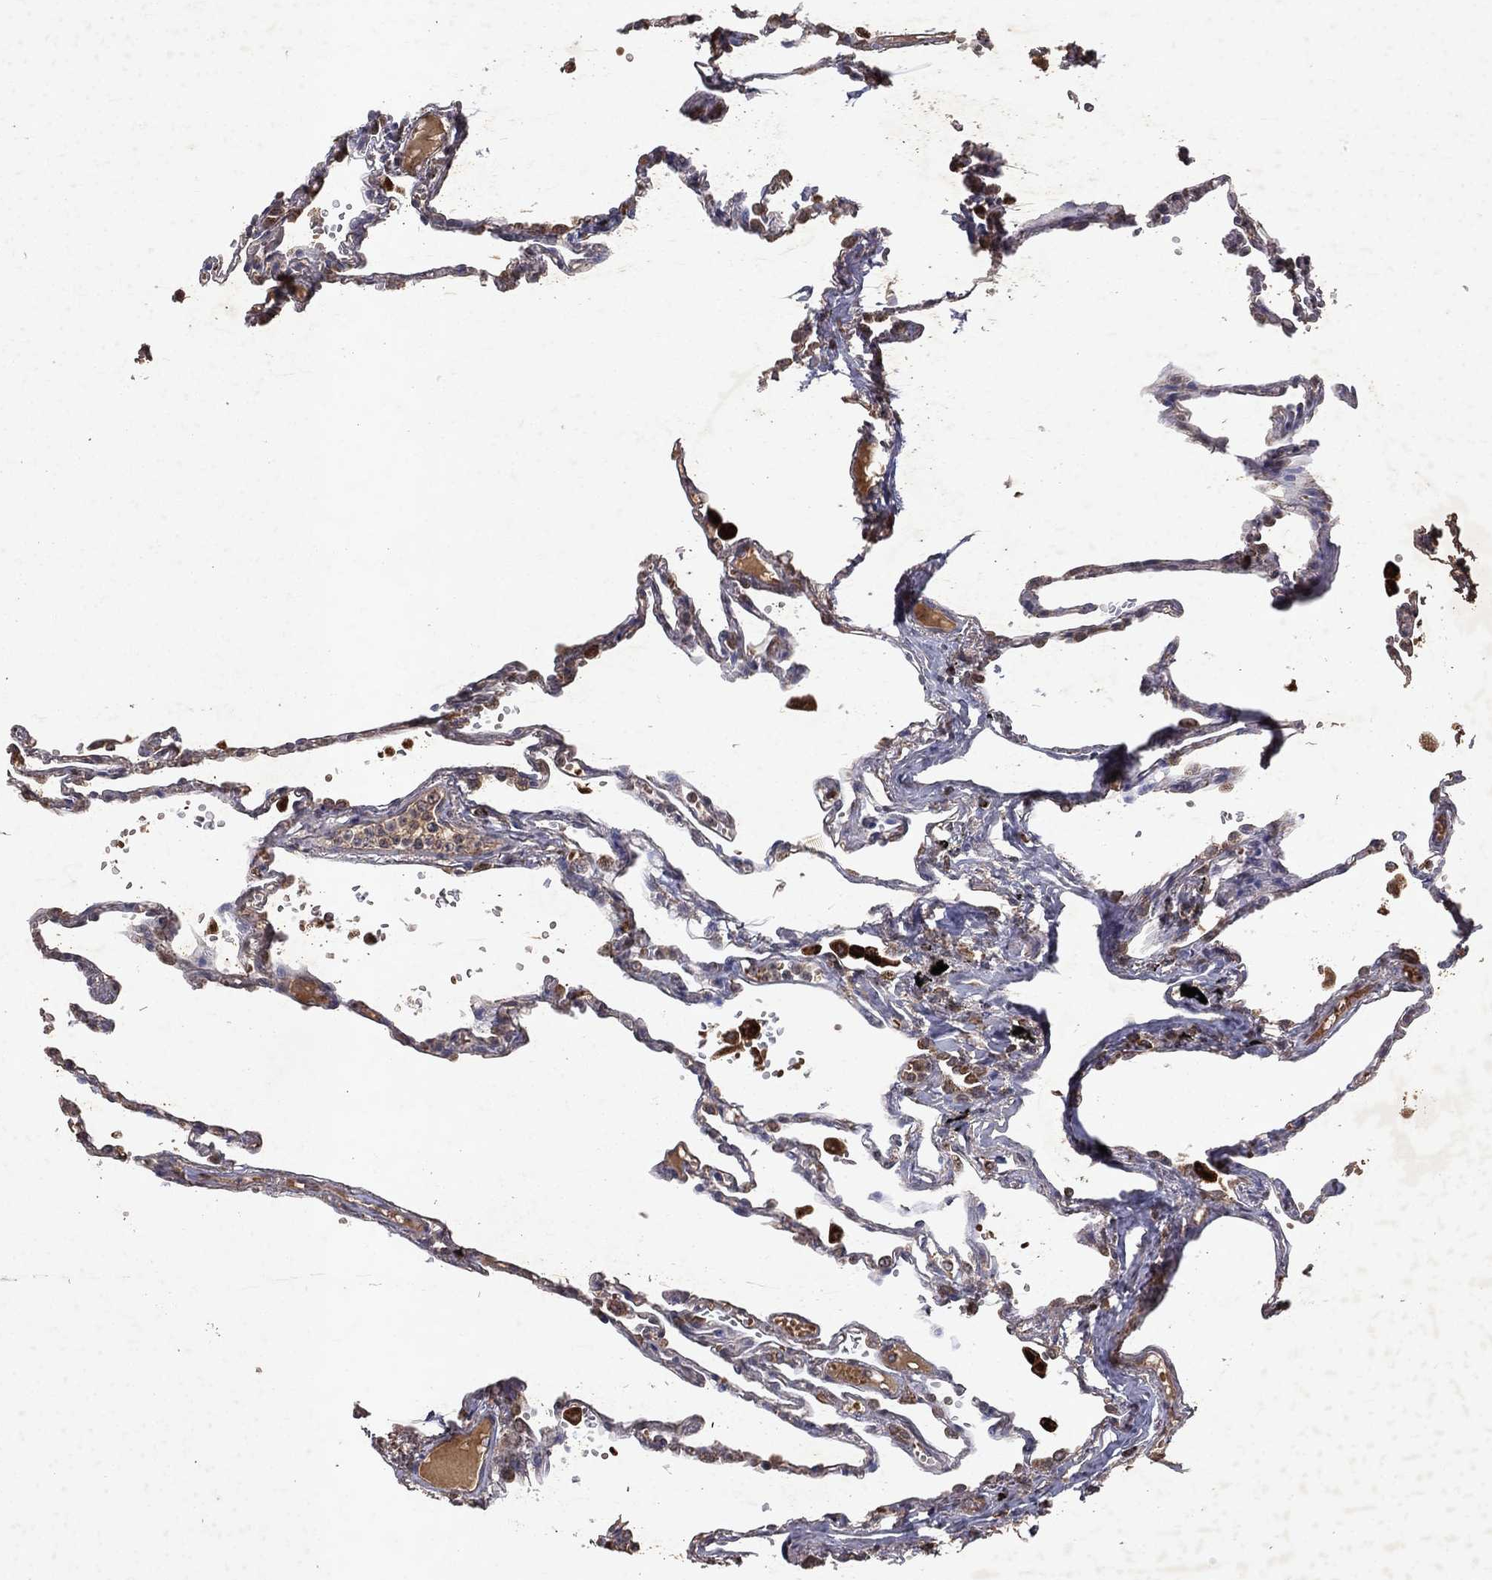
{"staining": {"intensity": "moderate", "quantity": "<25%", "location": "cytoplasmic/membranous"}, "tissue": "lung", "cell_type": "Alveolar cells", "image_type": "normal", "snomed": [{"axis": "morphology", "description": "Normal tissue, NOS"}, {"axis": "topography", "description": "Lung"}], "caption": "Protein expression analysis of unremarkable human lung reveals moderate cytoplasmic/membranous staining in about <25% of alveolar cells. (DAB IHC, brown staining for protein, blue staining for nuclei).", "gene": "PYROXD2", "patient": {"sex": "male", "age": 78}}